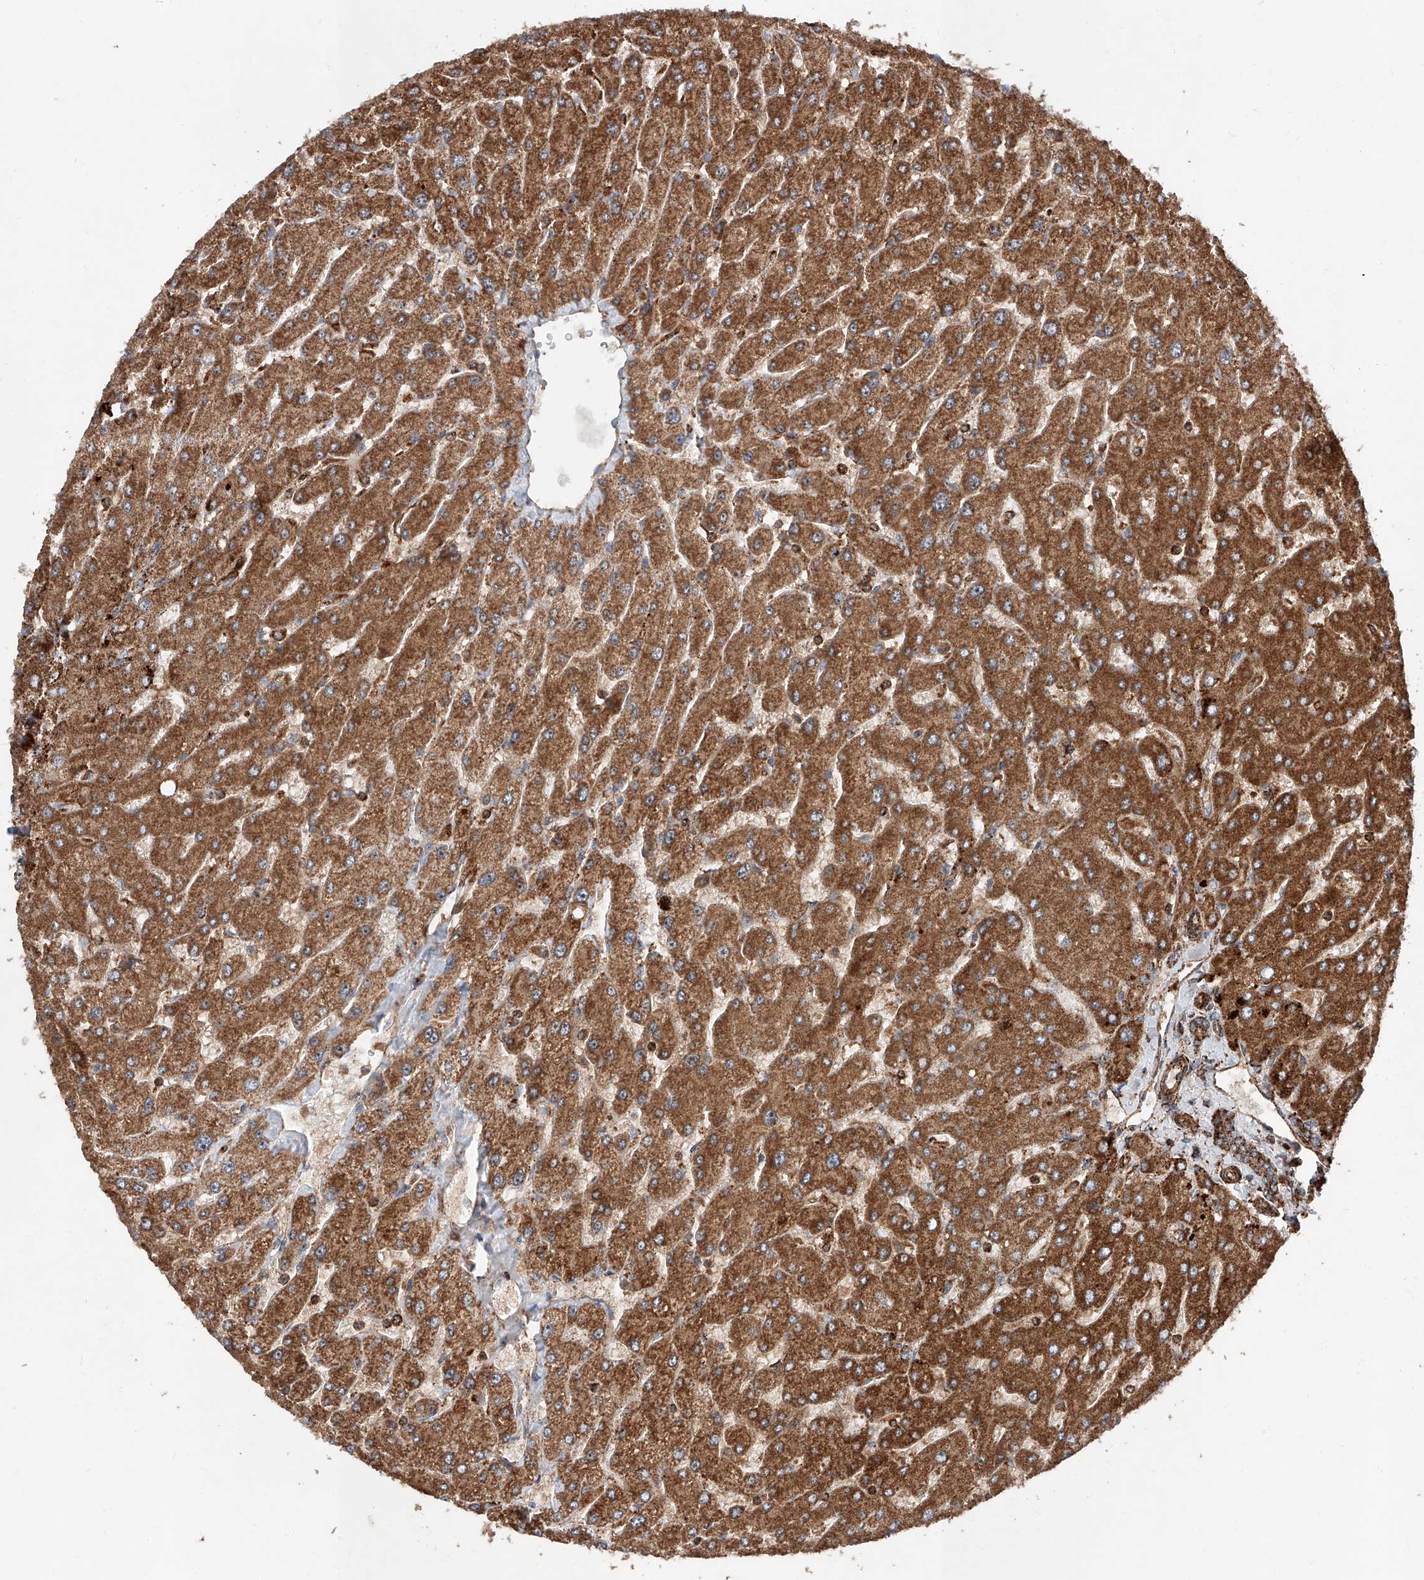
{"staining": {"intensity": "strong", "quantity": ">75%", "location": "cytoplasmic/membranous"}, "tissue": "liver", "cell_type": "Cholangiocytes", "image_type": "normal", "snomed": [{"axis": "morphology", "description": "Normal tissue, NOS"}, {"axis": "topography", "description": "Liver"}], "caption": "Benign liver shows strong cytoplasmic/membranous positivity in approximately >75% of cholangiocytes, visualized by immunohistochemistry. The staining is performed using DAB (3,3'-diaminobenzidine) brown chromogen to label protein expression. The nuclei are counter-stained blue using hematoxylin.", "gene": "PISD", "patient": {"sex": "male", "age": 55}}